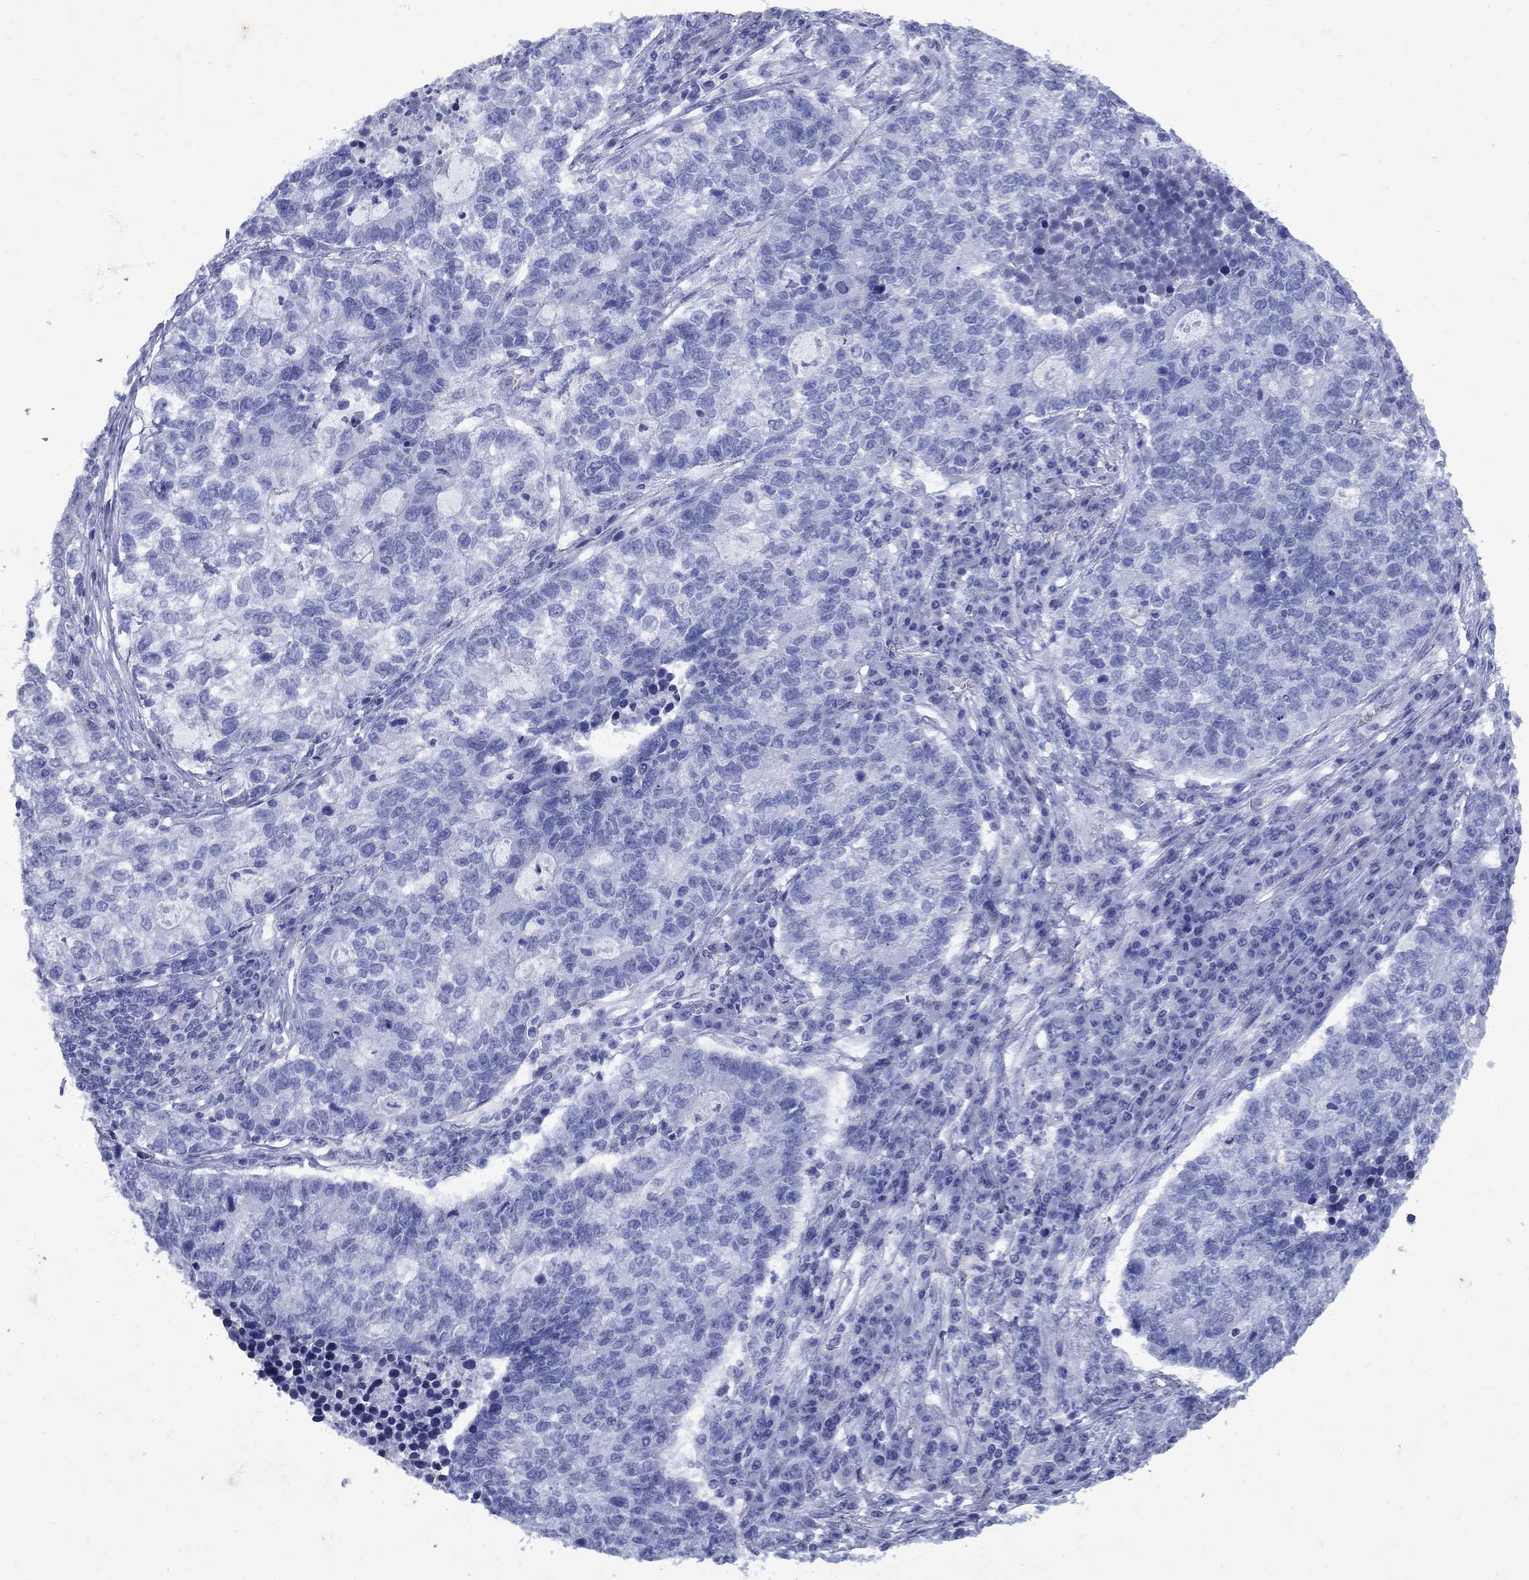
{"staining": {"intensity": "negative", "quantity": "none", "location": "none"}, "tissue": "lung cancer", "cell_type": "Tumor cells", "image_type": "cancer", "snomed": [{"axis": "morphology", "description": "Adenocarcinoma, NOS"}, {"axis": "topography", "description": "Lung"}], "caption": "This is an immunohistochemistry image of human lung adenocarcinoma. There is no positivity in tumor cells.", "gene": "CD1A", "patient": {"sex": "male", "age": 57}}